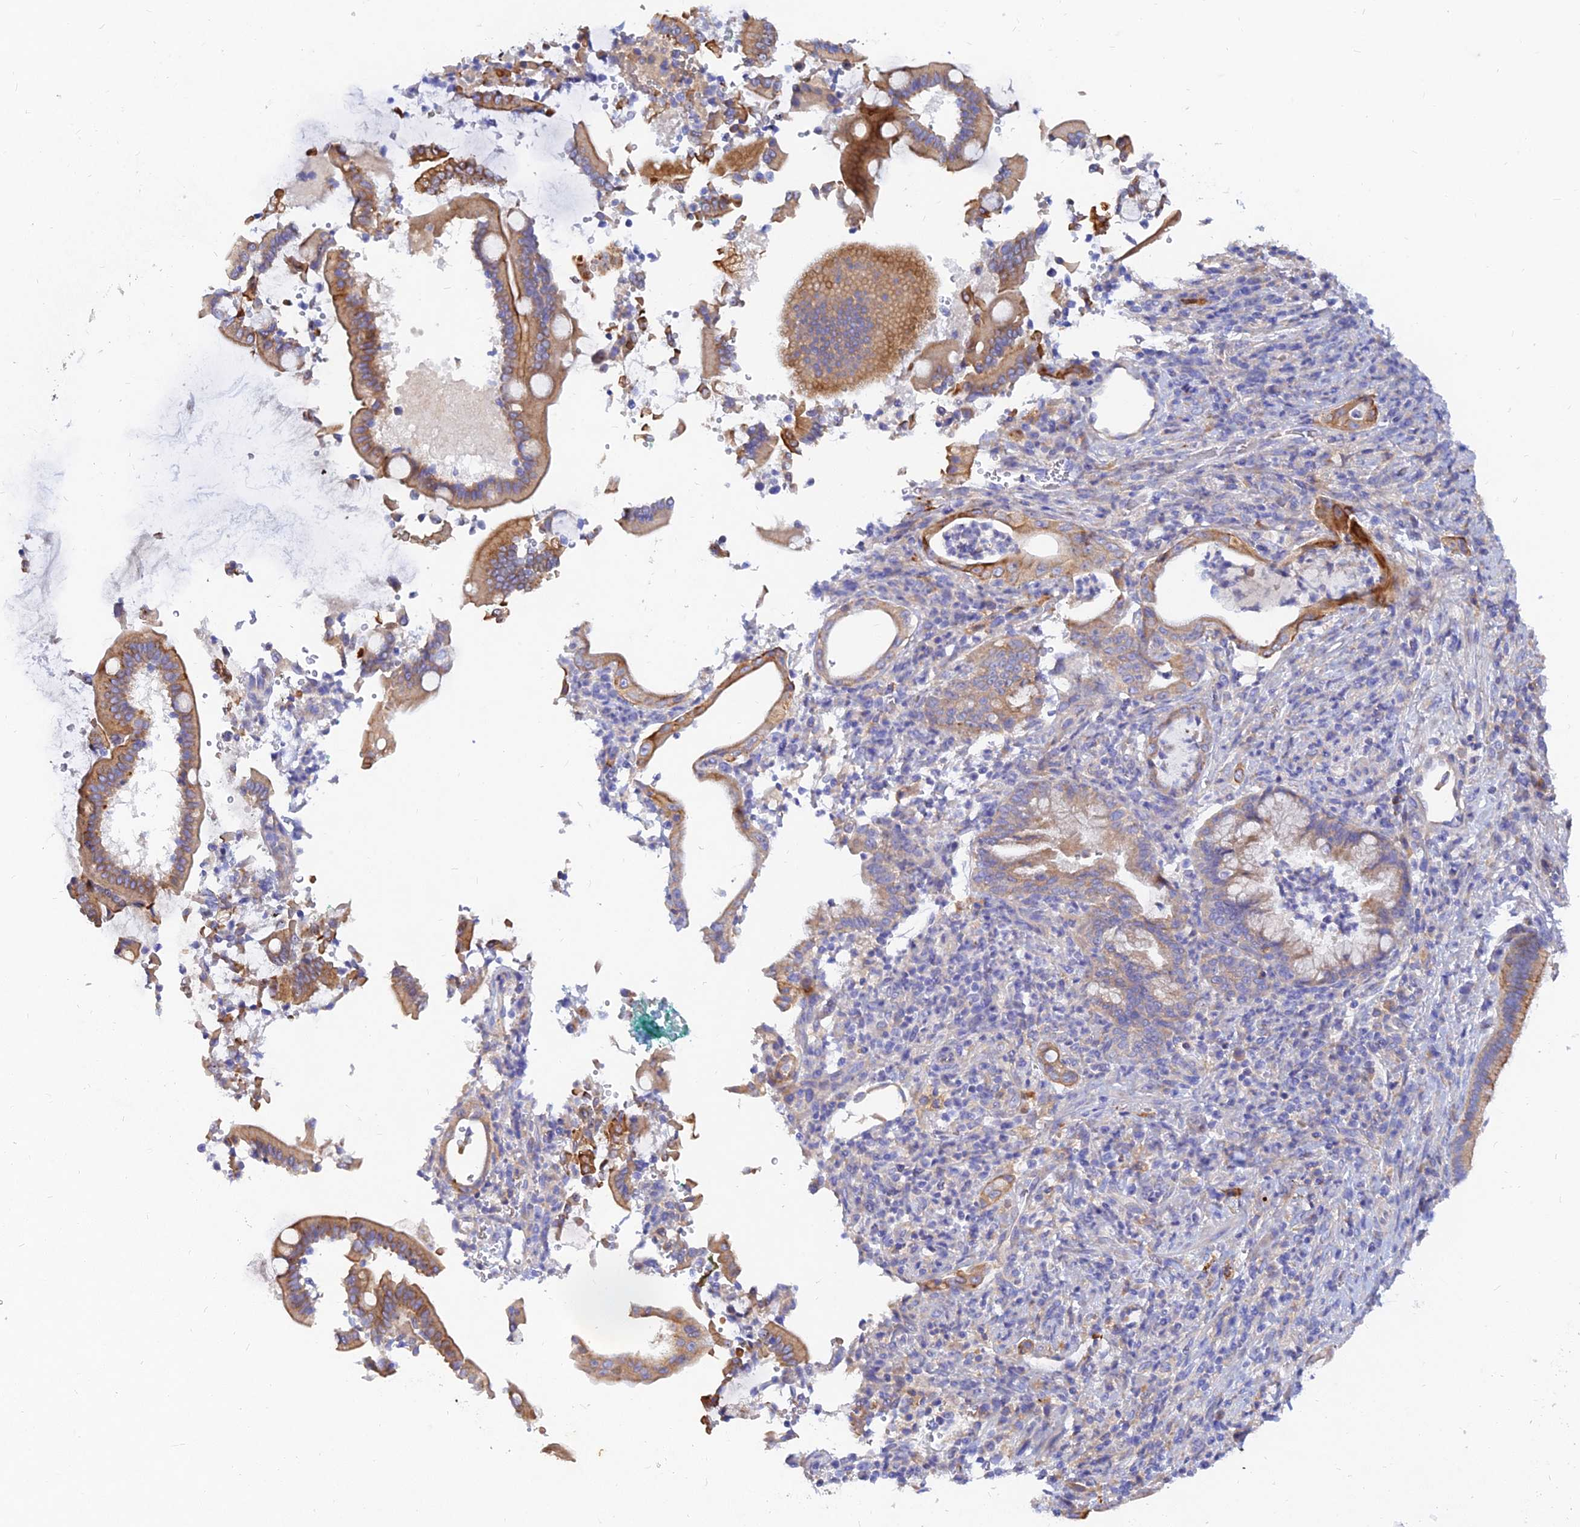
{"staining": {"intensity": "moderate", "quantity": "25%-75%", "location": "cytoplasmic/membranous"}, "tissue": "pancreatic cancer", "cell_type": "Tumor cells", "image_type": "cancer", "snomed": [{"axis": "morphology", "description": "Normal tissue, NOS"}, {"axis": "morphology", "description": "Adenocarcinoma, NOS"}, {"axis": "topography", "description": "Pancreas"}], "caption": "IHC micrograph of human pancreatic cancer stained for a protein (brown), which demonstrates medium levels of moderate cytoplasmic/membranous expression in approximately 25%-75% of tumor cells.", "gene": "MROH1", "patient": {"sex": "female", "age": 55}}